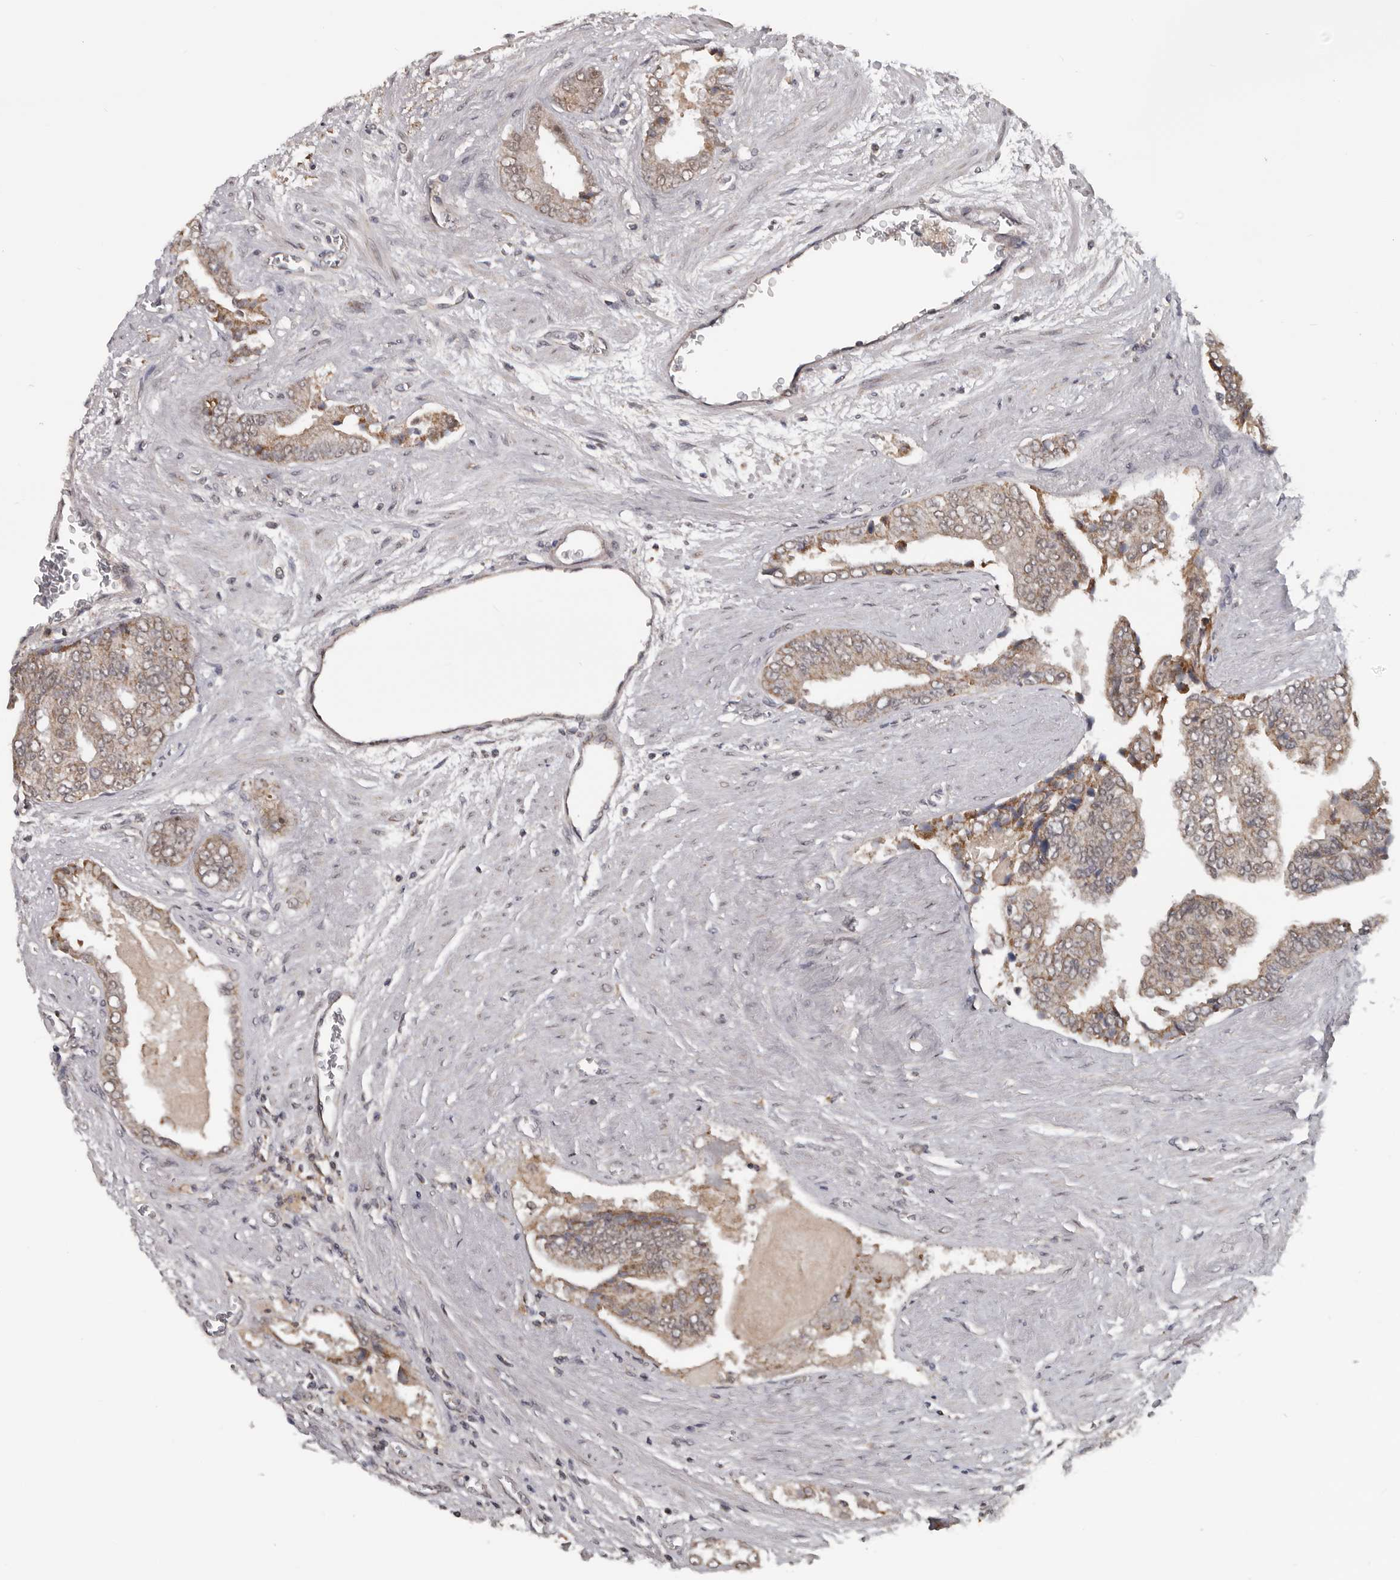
{"staining": {"intensity": "weak", "quantity": ">75%", "location": "cytoplasmic/membranous"}, "tissue": "prostate cancer", "cell_type": "Tumor cells", "image_type": "cancer", "snomed": [{"axis": "morphology", "description": "Adenocarcinoma, High grade"}, {"axis": "topography", "description": "Prostate"}], "caption": "Weak cytoplasmic/membranous protein expression is seen in approximately >75% of tumor cells in prostate cancer (adenocarcinoma (high-grade)). (DAB IHC with brightfield microscopy, high magnification).", "gene": "MOGAT2", "patient": {"sex": "male", "age": 58}}